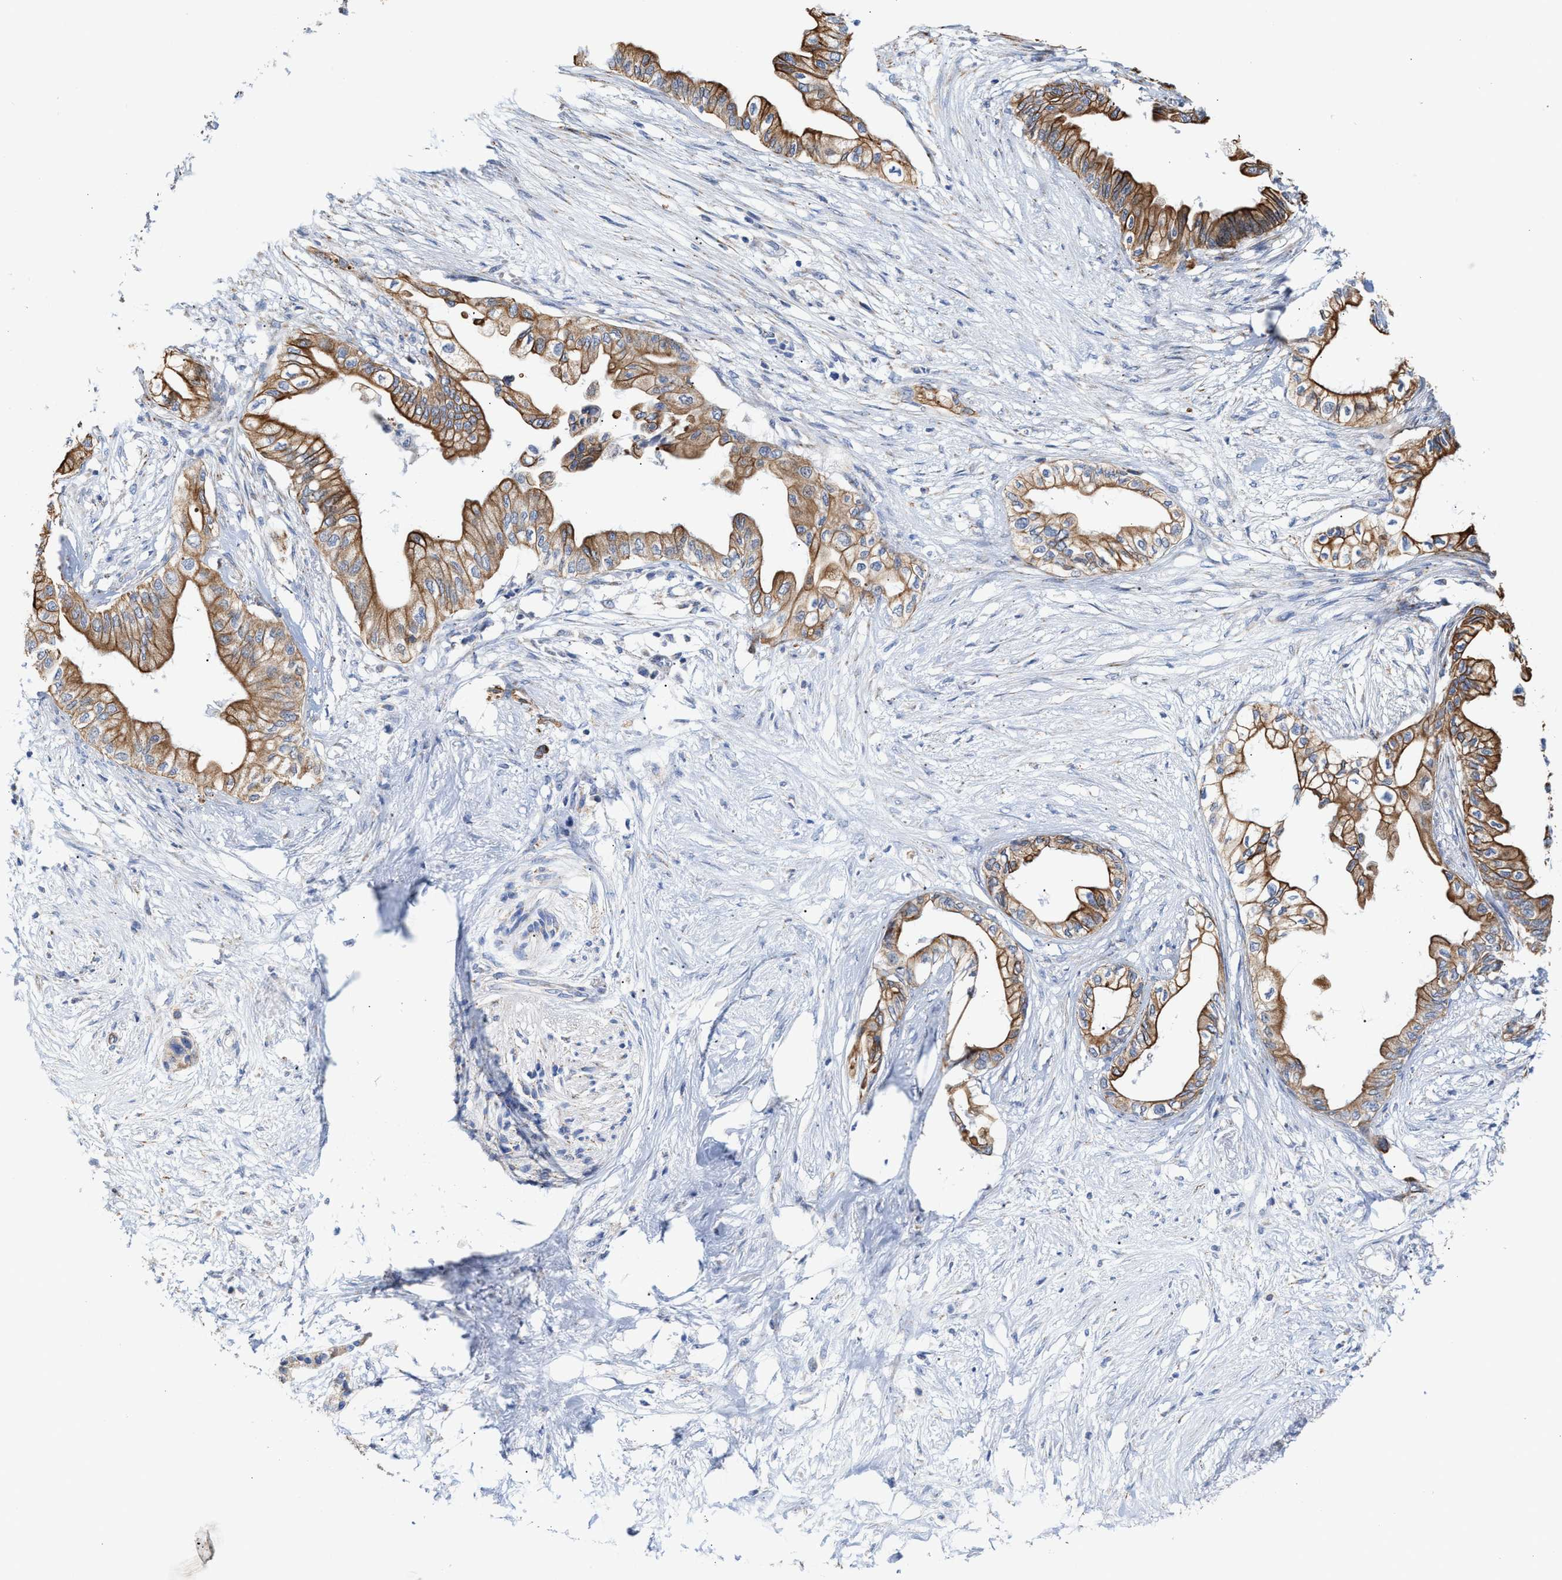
{"staining": {"intensity": "moderate", "quantity": ">75%", "location": "cytoplasmic/membranous"}, "tissue": "pancreatic cancer", "cell_type": "Tumor cells", "image_type": "cancer", "snomed": [{"axis": "morphology", "description": "Normal tissue, NOS"}, {"axis": "morphology", "description": "Adenocarcinoma, NOS"}, {"axis": "topography", "description": "Pancreas"}, {"axis": "topography", "description": "Duodenum"}], "caption": "IHC micrograph of human pancreatic cancer stained for a protein (brown), which shows medium levels of moderate cytoplasmic/membranous positivity in about >75% of tumor cells.", "gene": "JAG1", "patient": {"sex": "female", "age": 60}}